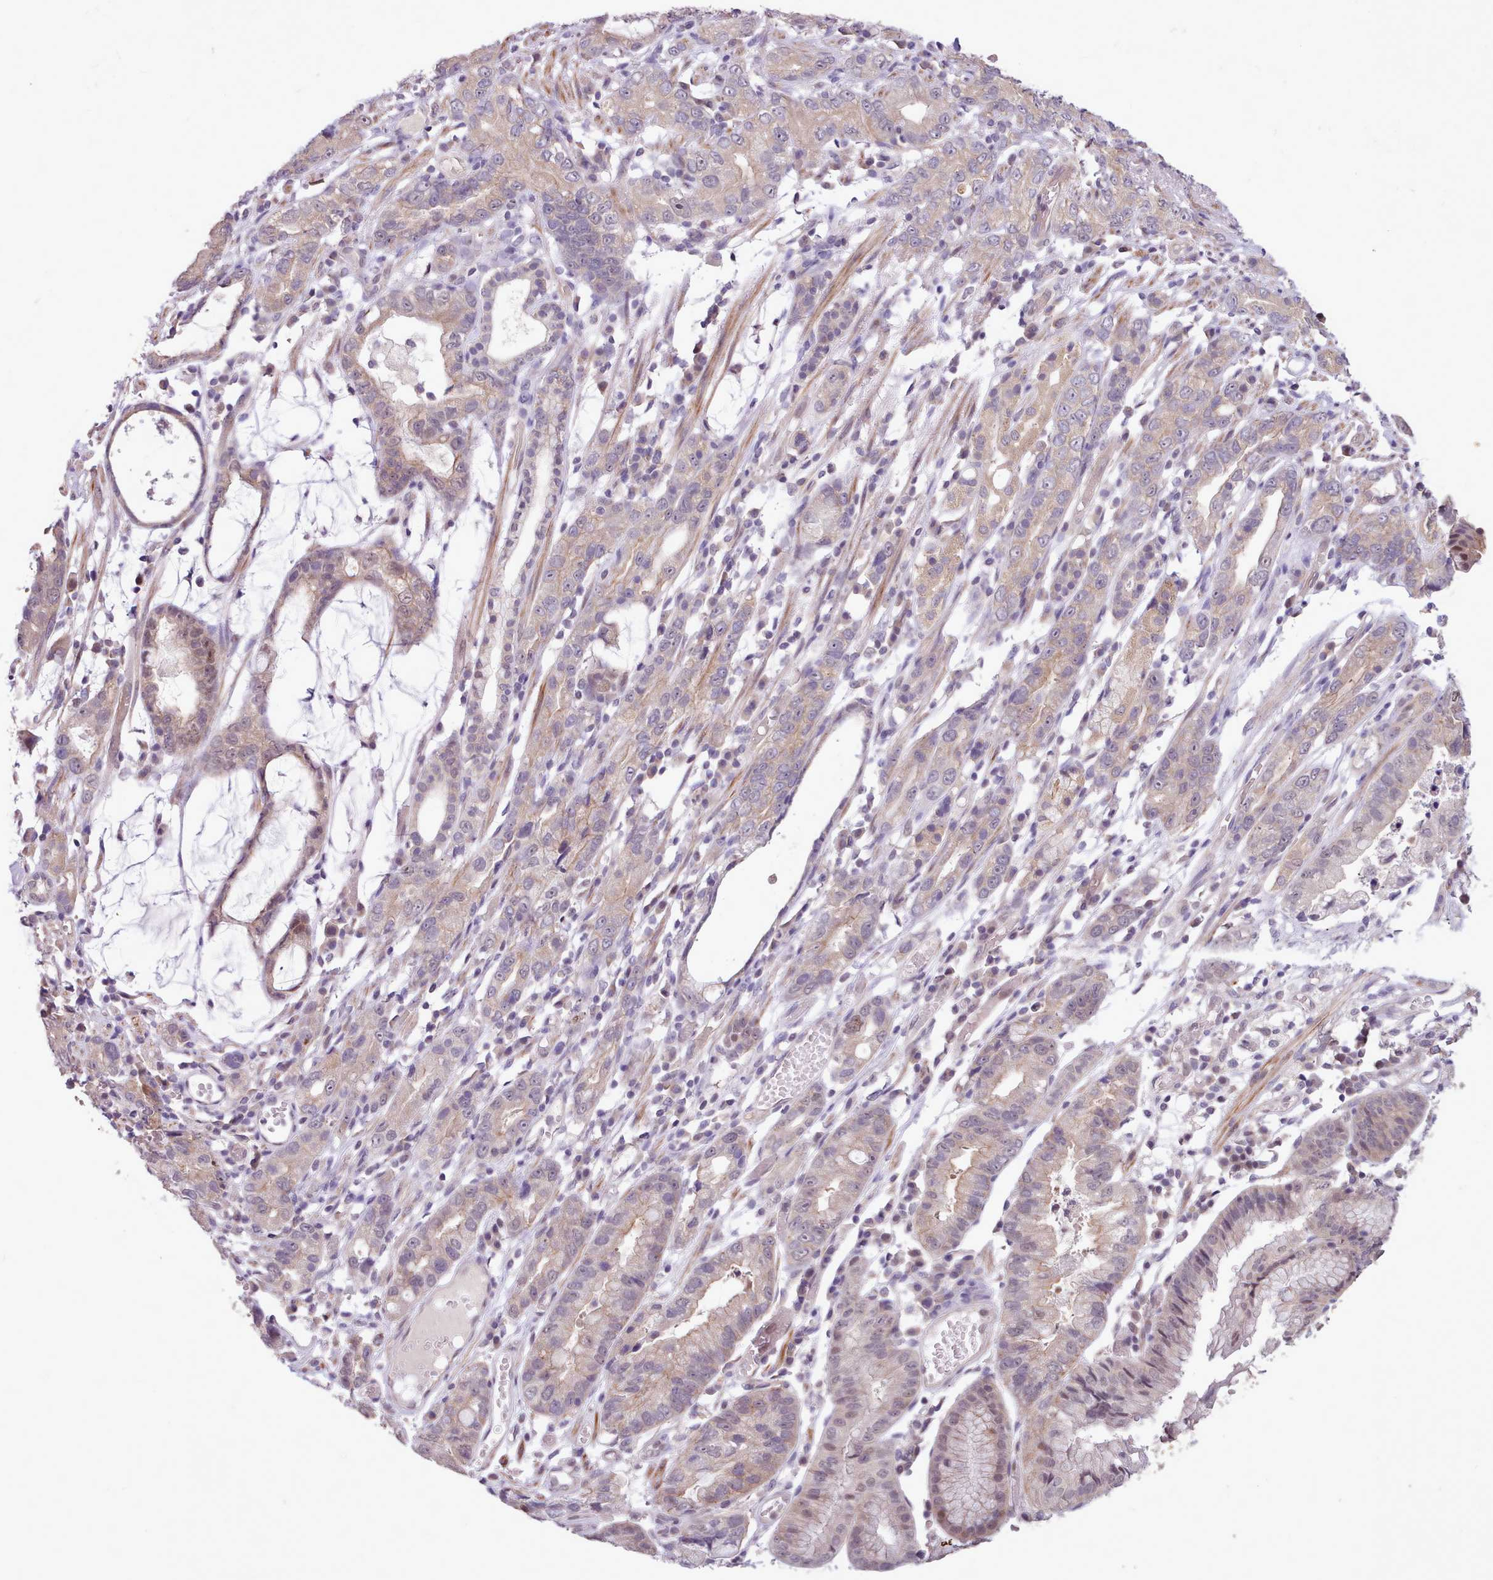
{"staining": {"intensity": "weak", "quantity": "25%-75%", "location": "cytoplasmic/membranous,nuclear"}, "tissue": "stomach cancer", "cell_type": "Tumor cells", "image_type": "cancer", "snomed": [{"axis": "morphology", "description": "Adenocarcinoma, NOS"}, {"axis": "topography", "description": "Stomach"}], "caption": "Stomach cancer stained with a protein marker demonstrates weak staining in tumor cells.", "gene": "ZNF607", "patient": {"sex": "male", "age": 55}}